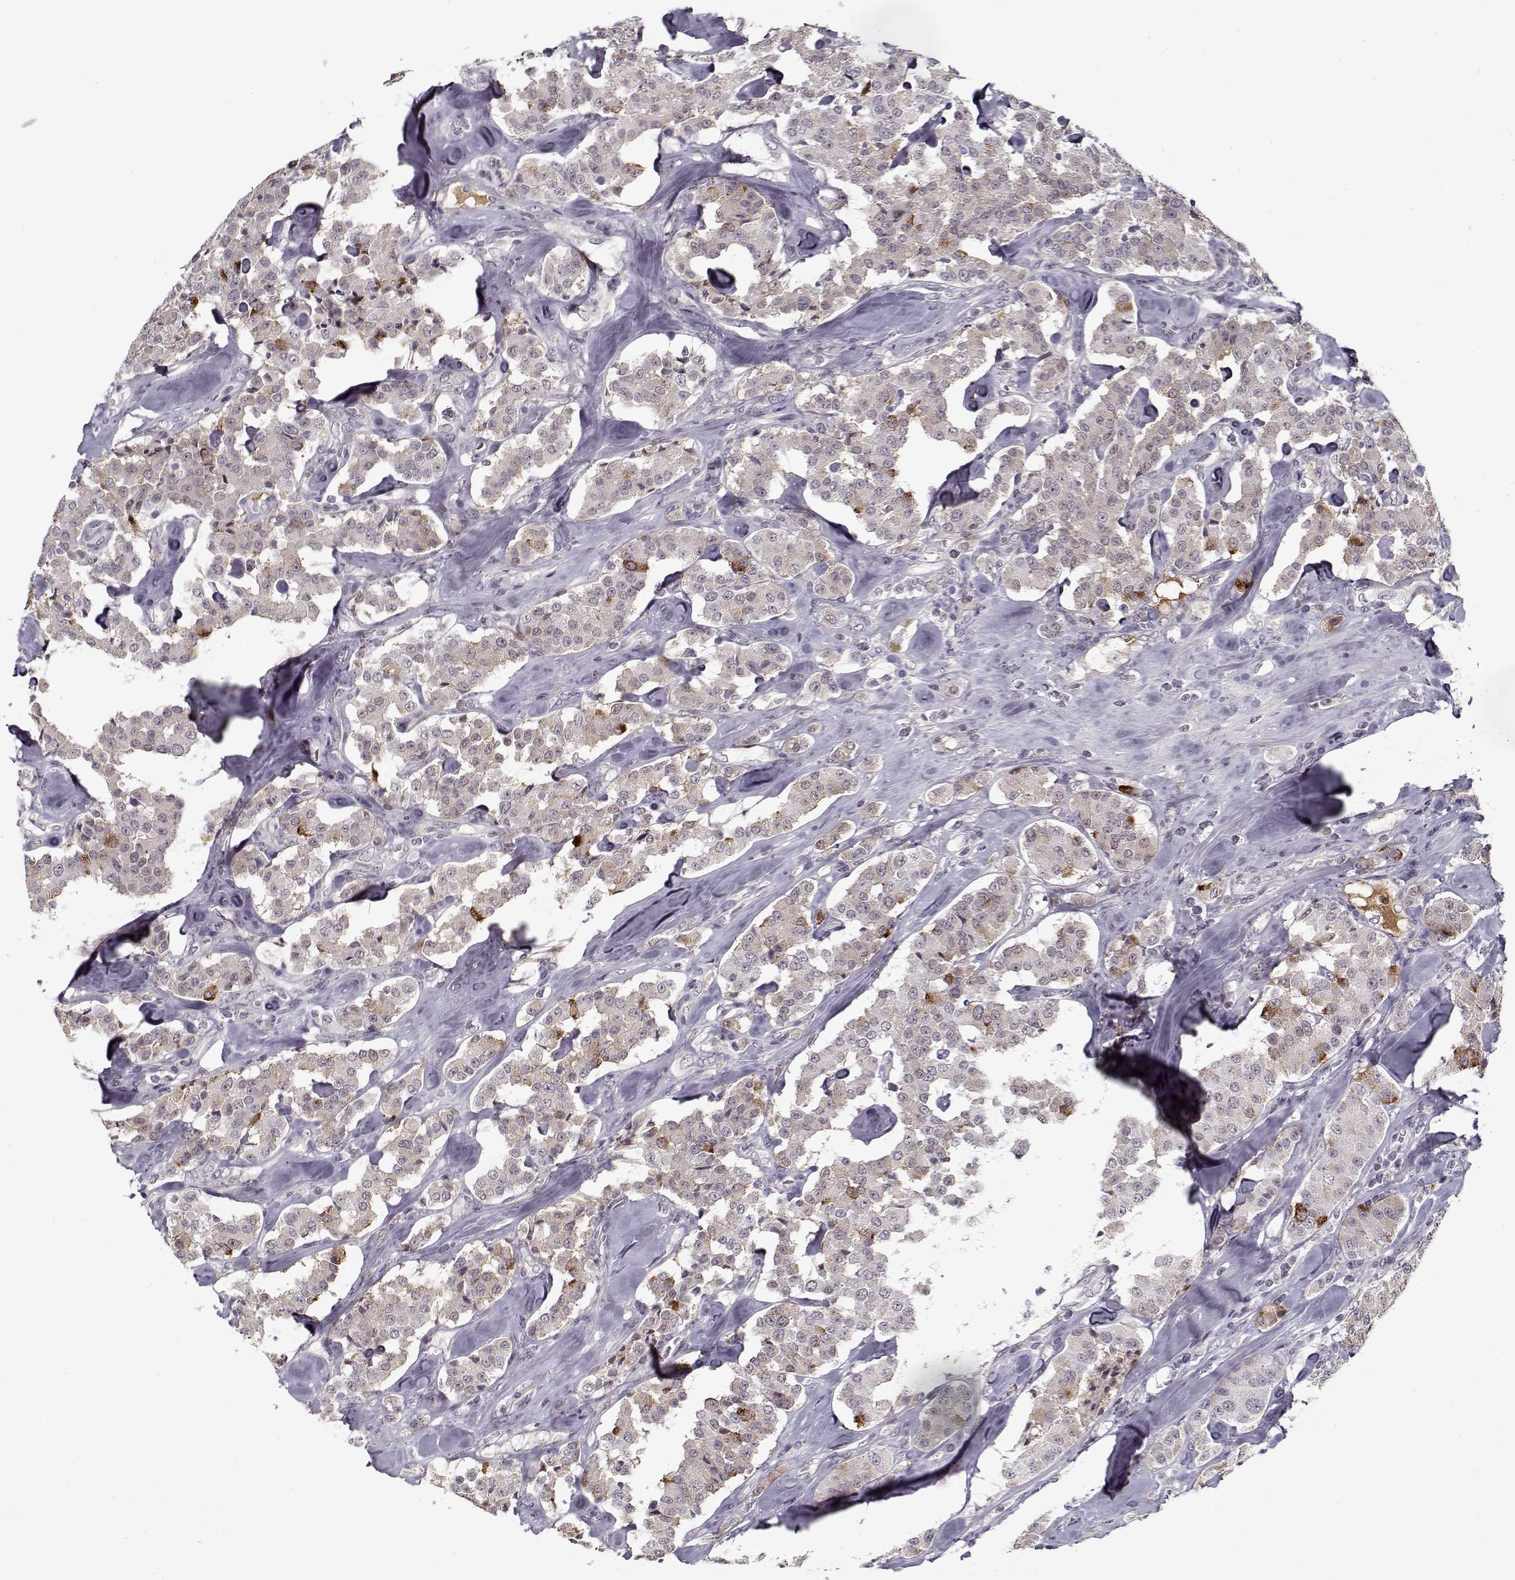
{"staining": {"intensity": "weak", "quantity": "<25%", "location": "cytoplasmic/membranous"}, "tissue": "carcinoid", "cell_type": "Tumor cells", "image_type": "cancer", "snomed": [{"axis": "morphology", "description": "Carcinoid, malignant, NOS"}, {"axis": "topography", "description": "Pancreas"}], "caption": "High power microscopy image of an immunohistochemistry (IHC) photomicrograph of carcinoid, revealing no significant staining in tumor cells.", "gene": "AFM", "patient": {"sex": "male", "age": 41}}